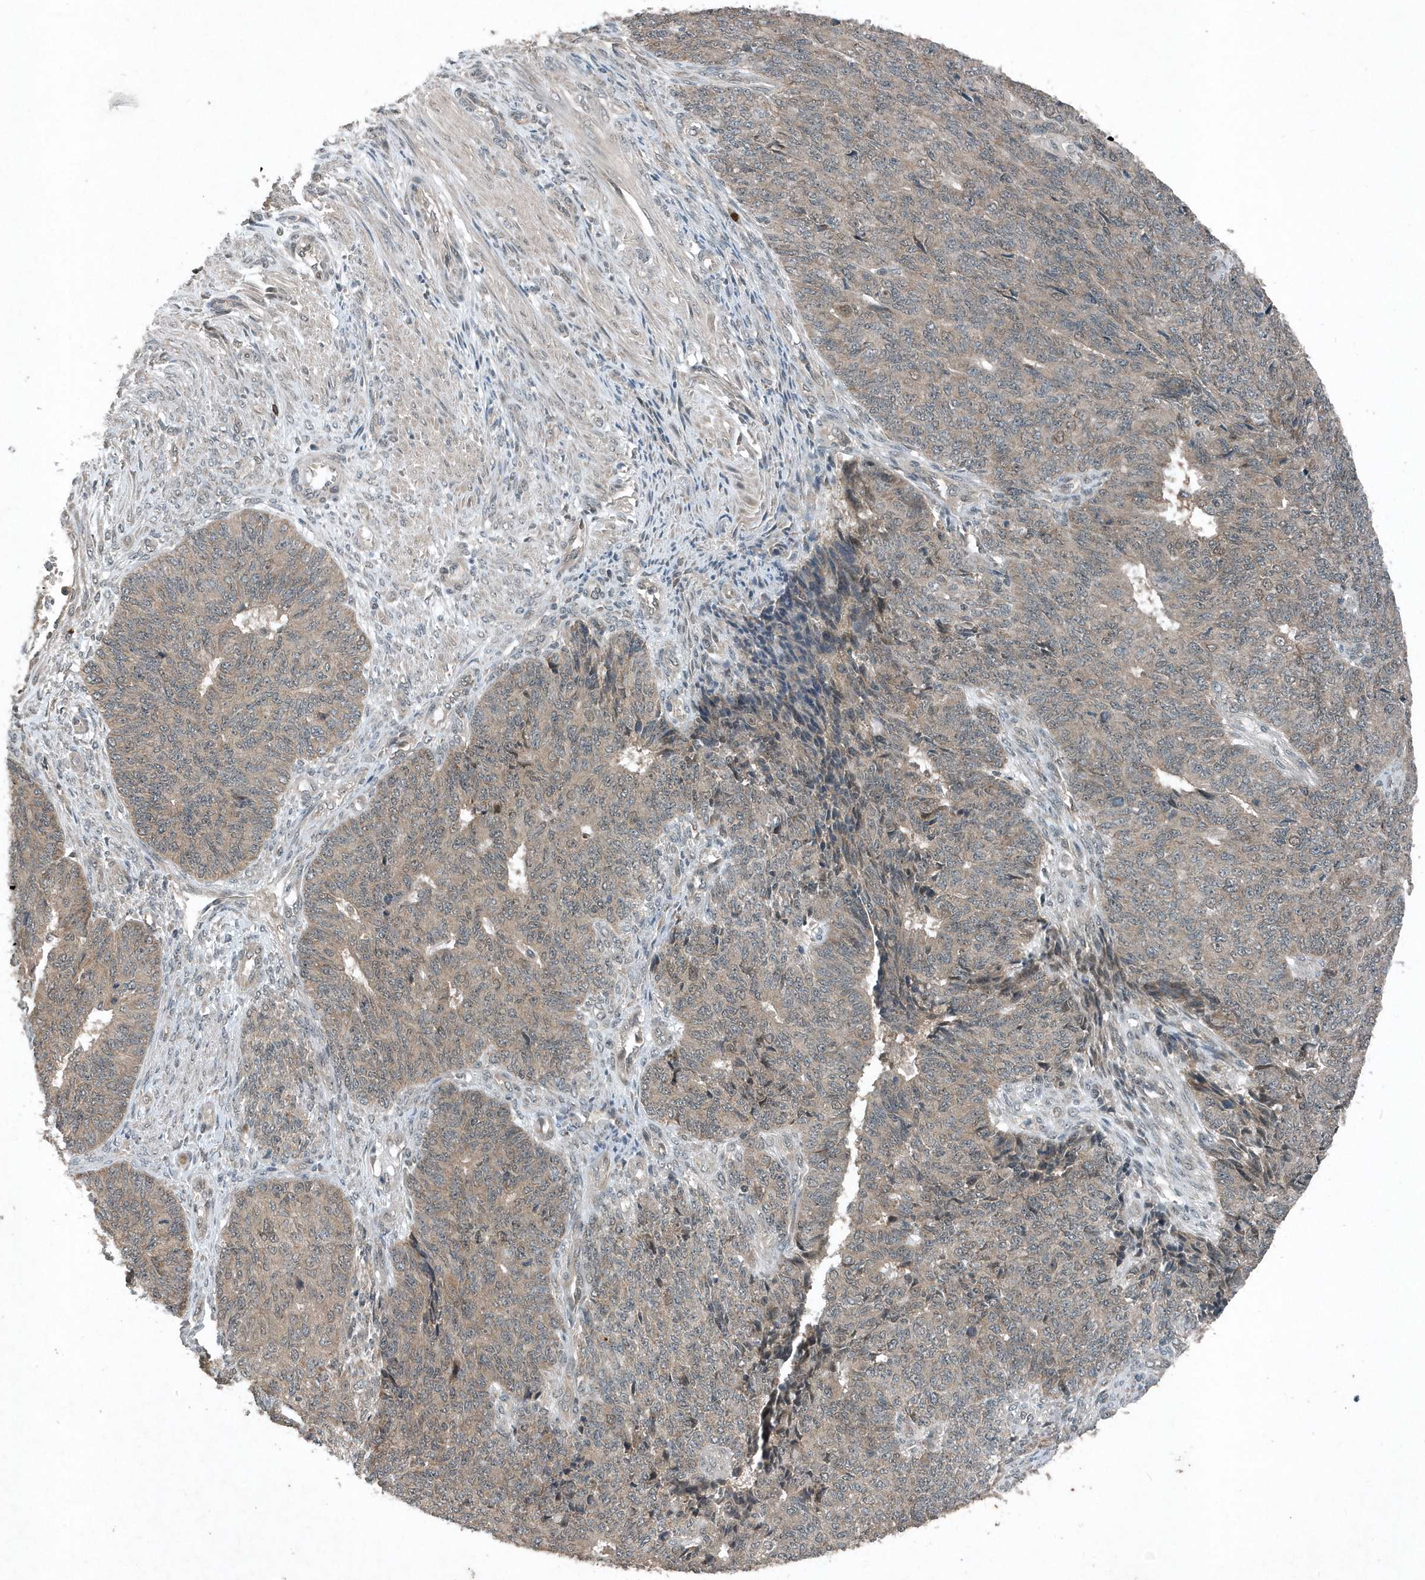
{"staining": {"intensity": "negative", "quantity": "none", "location": "none"}, "tissue": "endometrial cancer", "cell_type": "Tumor cells", "image_type": "cancer", "snomed": [{"axis": "morphology", "description": "Adenocarcinoma, NOS"}, {"axis": "topography", "description": "Endometrium"}], "caption": "The micrograph reveals no significant positivity in tumor cells of endometrial adenocarcinoma. (Immunohistochemistry (ihc), brightfield microscopy, high magnification).", "gene": "SCFD2", "patient": {"sex": "female", "age": 32}}